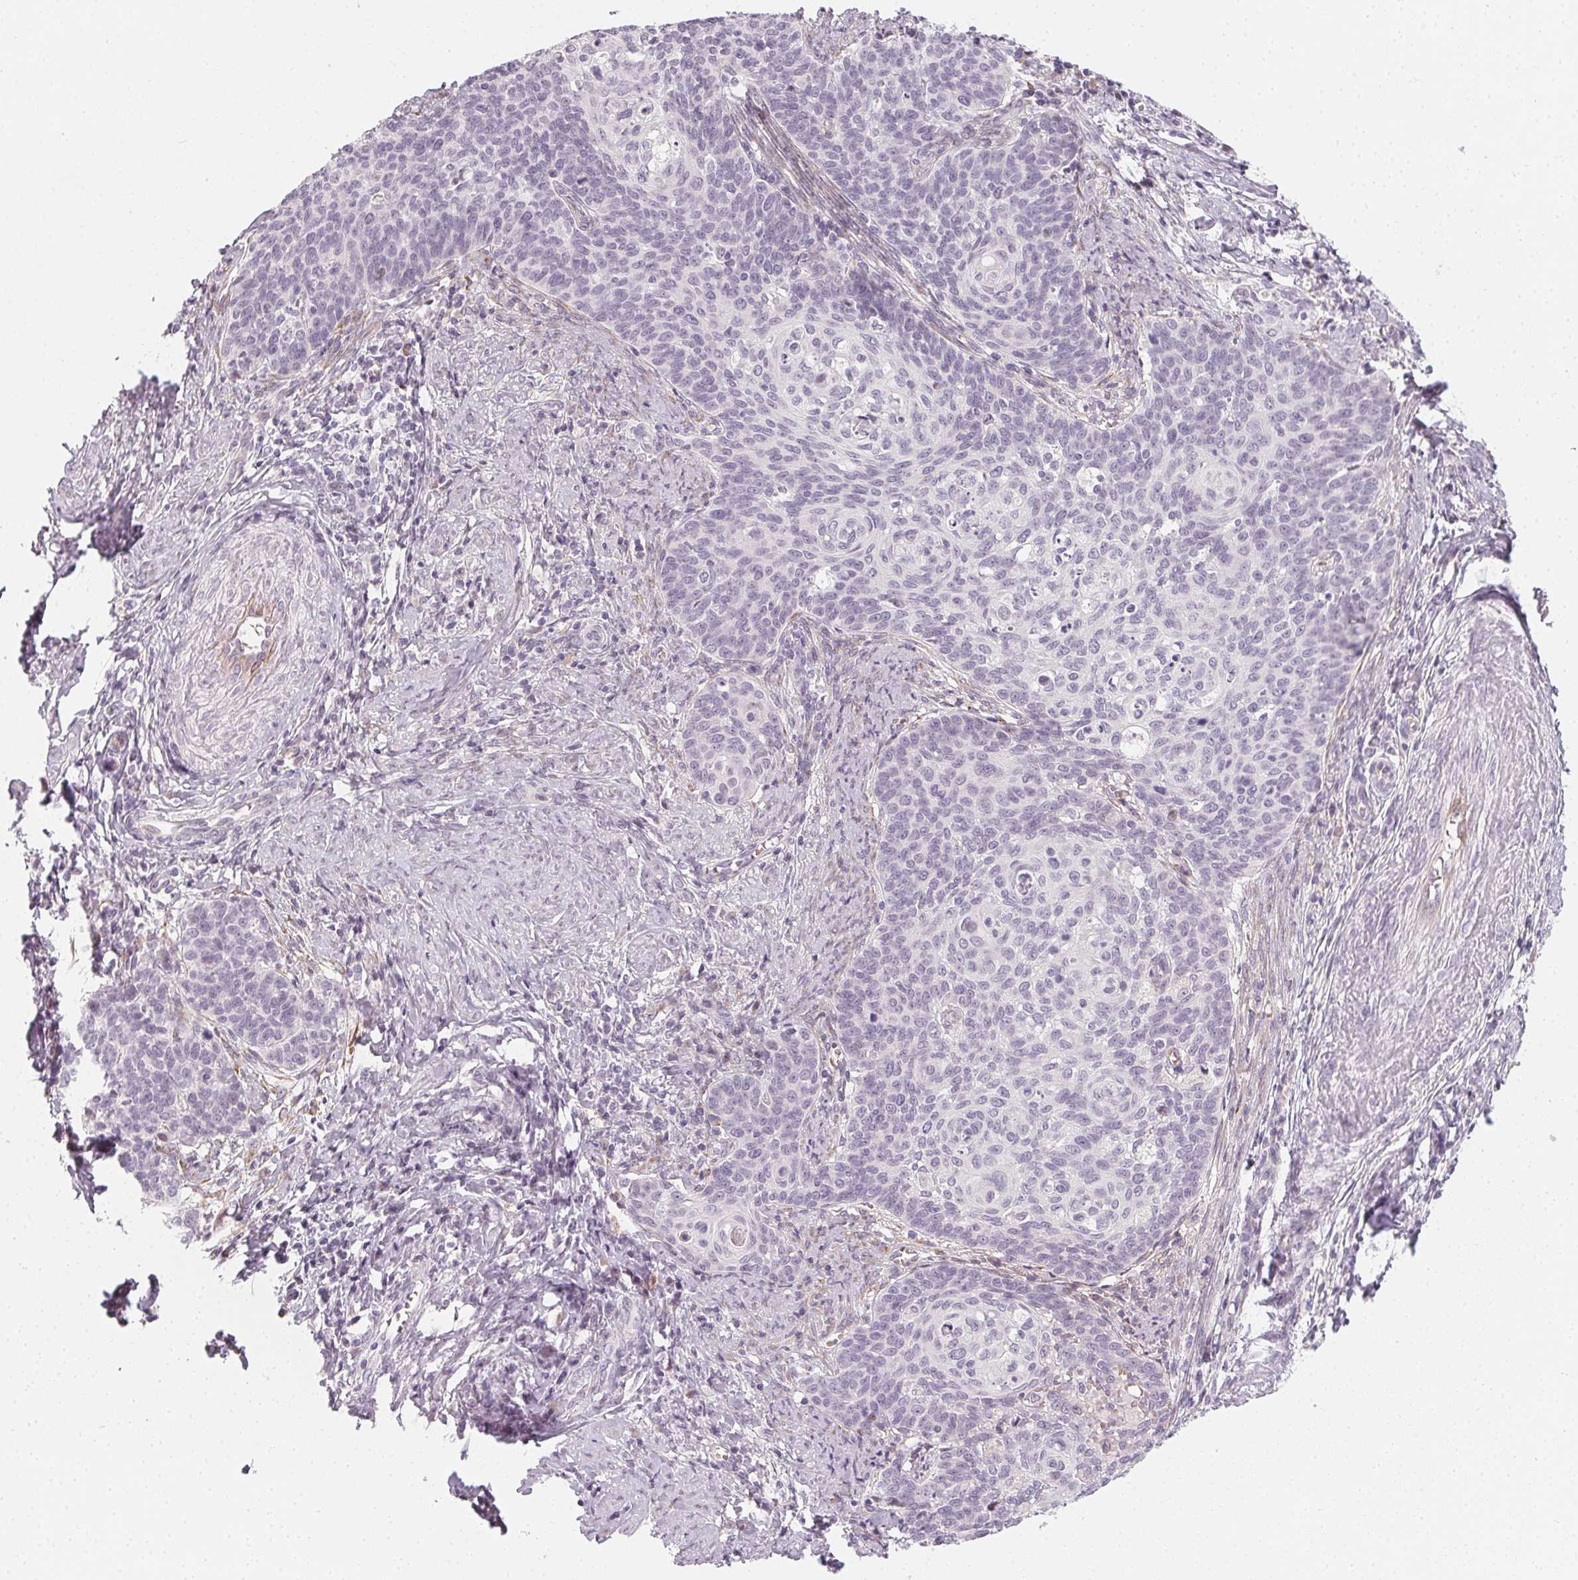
{"staining": {"intensity": "negative", "quantity": "none", "location": "none"}, "tissue": "cervical cancer", "cell_type": "Tumor cells", "image_type": "cancer", "snomed": [{"axis": "morphology", "description": "Normal tissue, NOS"}, {"axis": "morphology", "description": "Squamous cell carcinoma, NOS"}, {"axis": "topography", "description": "Cervix"}], "caption": "A high-resolution photomicrograph shows immunohistochemistry (IHC) staining of cervical cancer (squamous cell carcinoma), which shows no significant expression in tumor cells.", "gene": "CCDC96", "patient": {"sex": "female", "age": 39}}